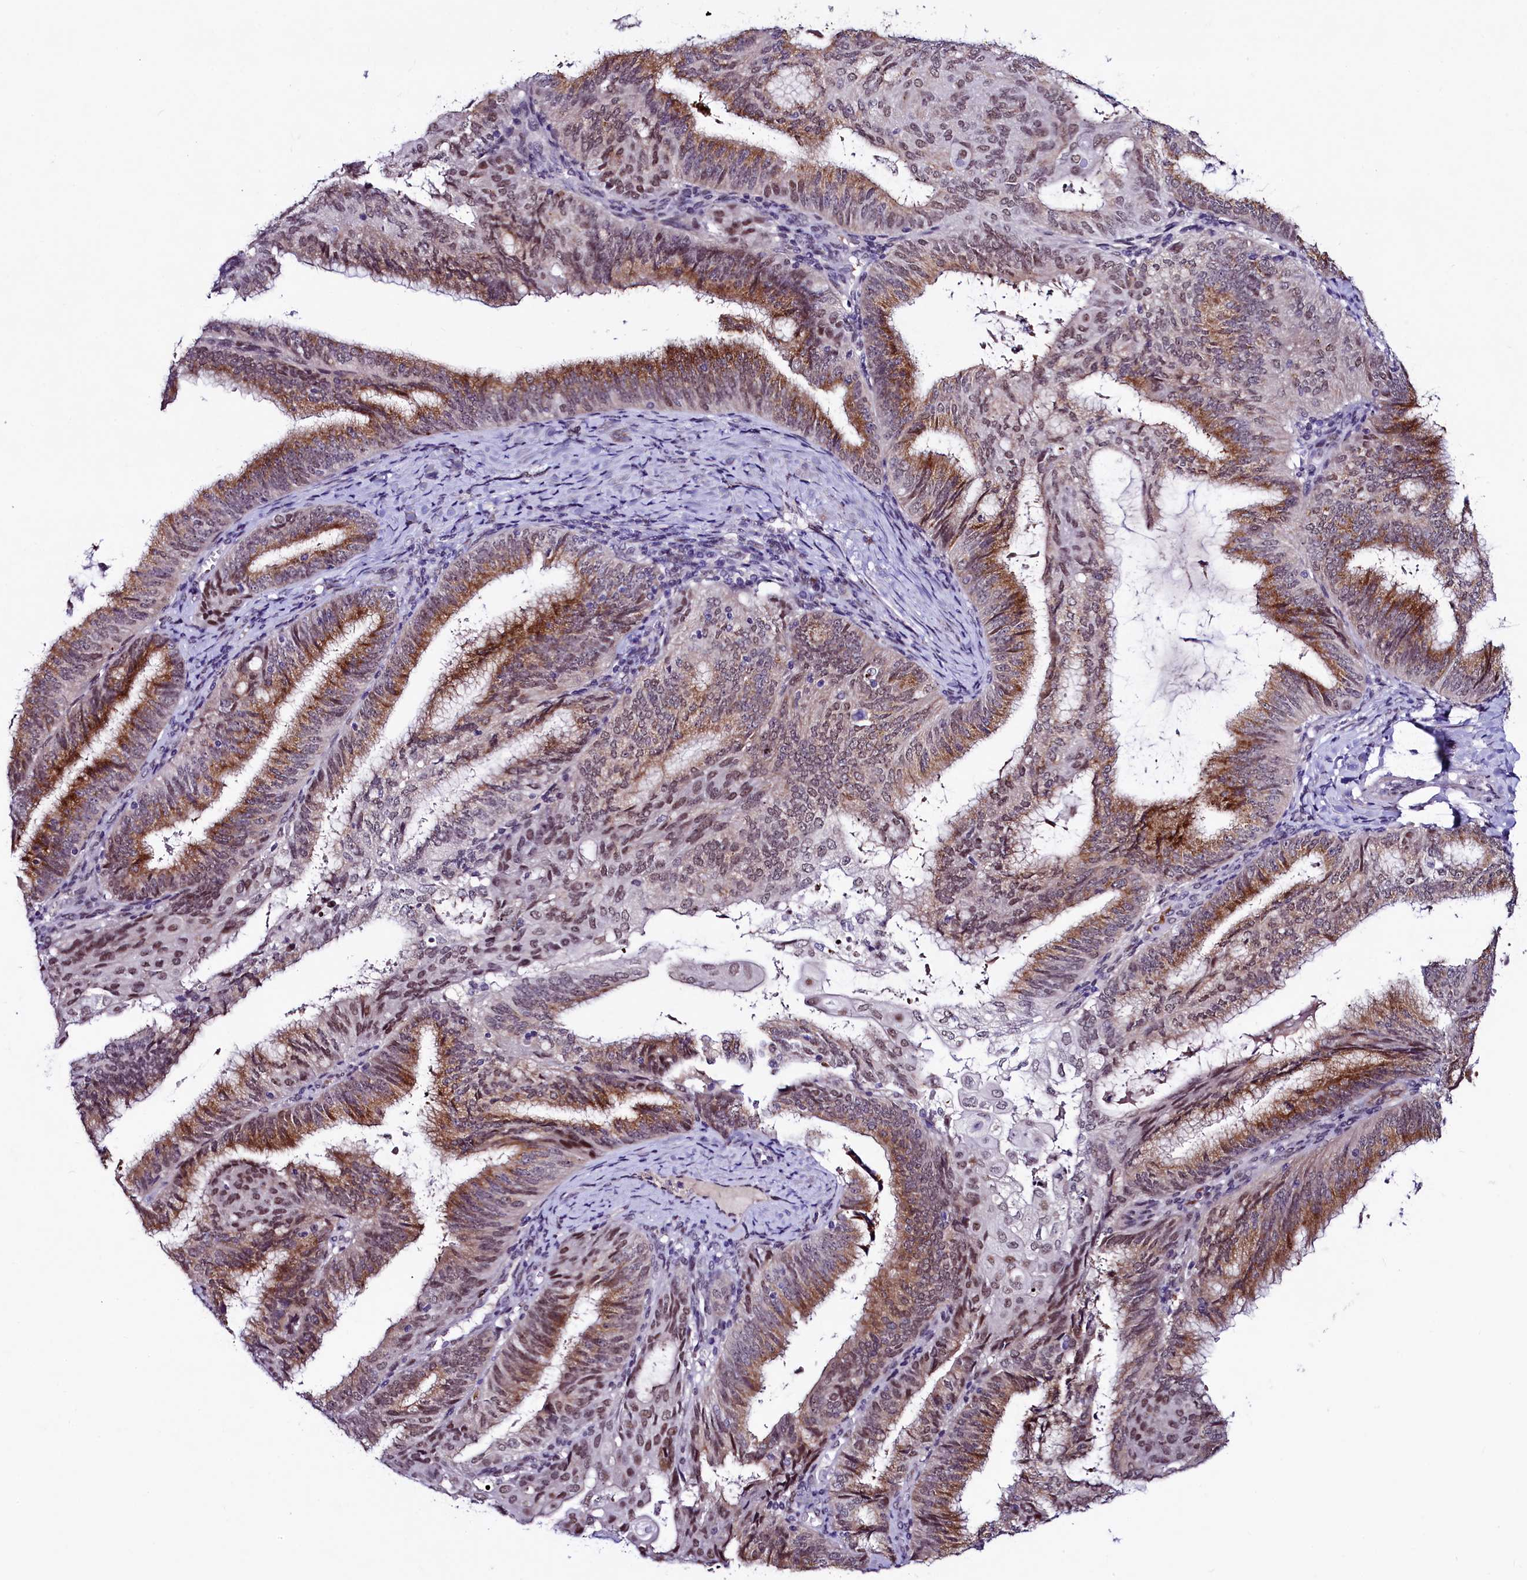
{"staining": {"intensity": "moderate", "quantity": "25%-75%", "location": "cytoplasmic/membranous,nuclear"}, "tissue": "endometrial cancer", "cell_type": "Tumor cells", "image_type": "cancer", "snomed": [{"axis": "morphology", "description": "Adenocarcinoma, NOS"}, {"axis": "topography", "description": "Endometrium"}], "caption": "A medium amount of moderate cytoplasmic/membranous and nuclear staining is seen in approximately 25%-75% of tumor cells in adenocarcinoma (endometrial) tissue.", "gene": "LEUTX", "patient": {"sex": "female", "age": 49}}